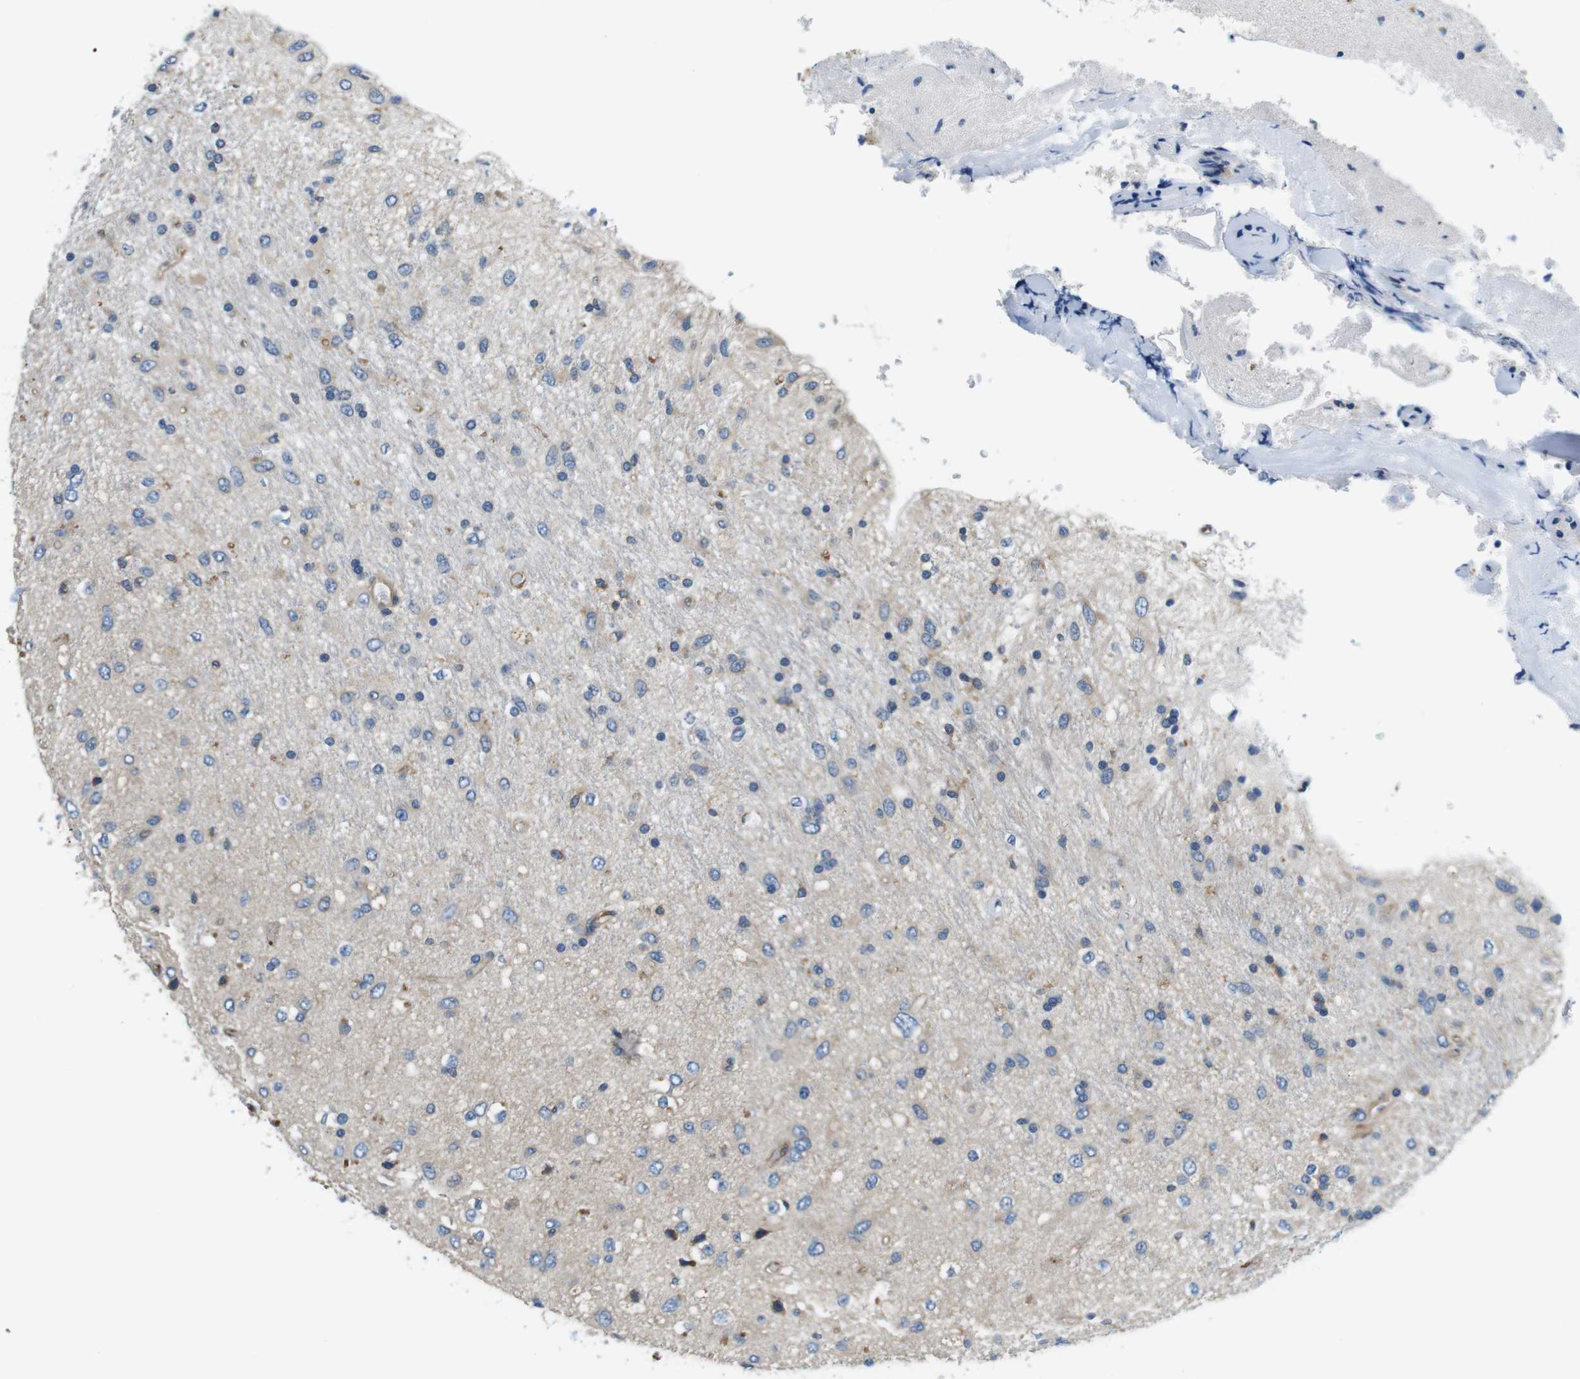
{"staining": {"intensity": "weak", "quantity": "<25%", "location": "cytoplasmic/membranous"}, "tissue": "glioma", "cell_type": "Tumor cells", "image_type": "cancer", "snomed": [{"axis": "morphology", "description": "Glioma, malignant, Low grade"}, {"axis": "topography", "description": "Brain"}], "caption": "There is no significant staining in tumor cells of low-grade glioma (malignant).", "gene": "DENND4C", "patient": {"sex": "male", "age": 77}}